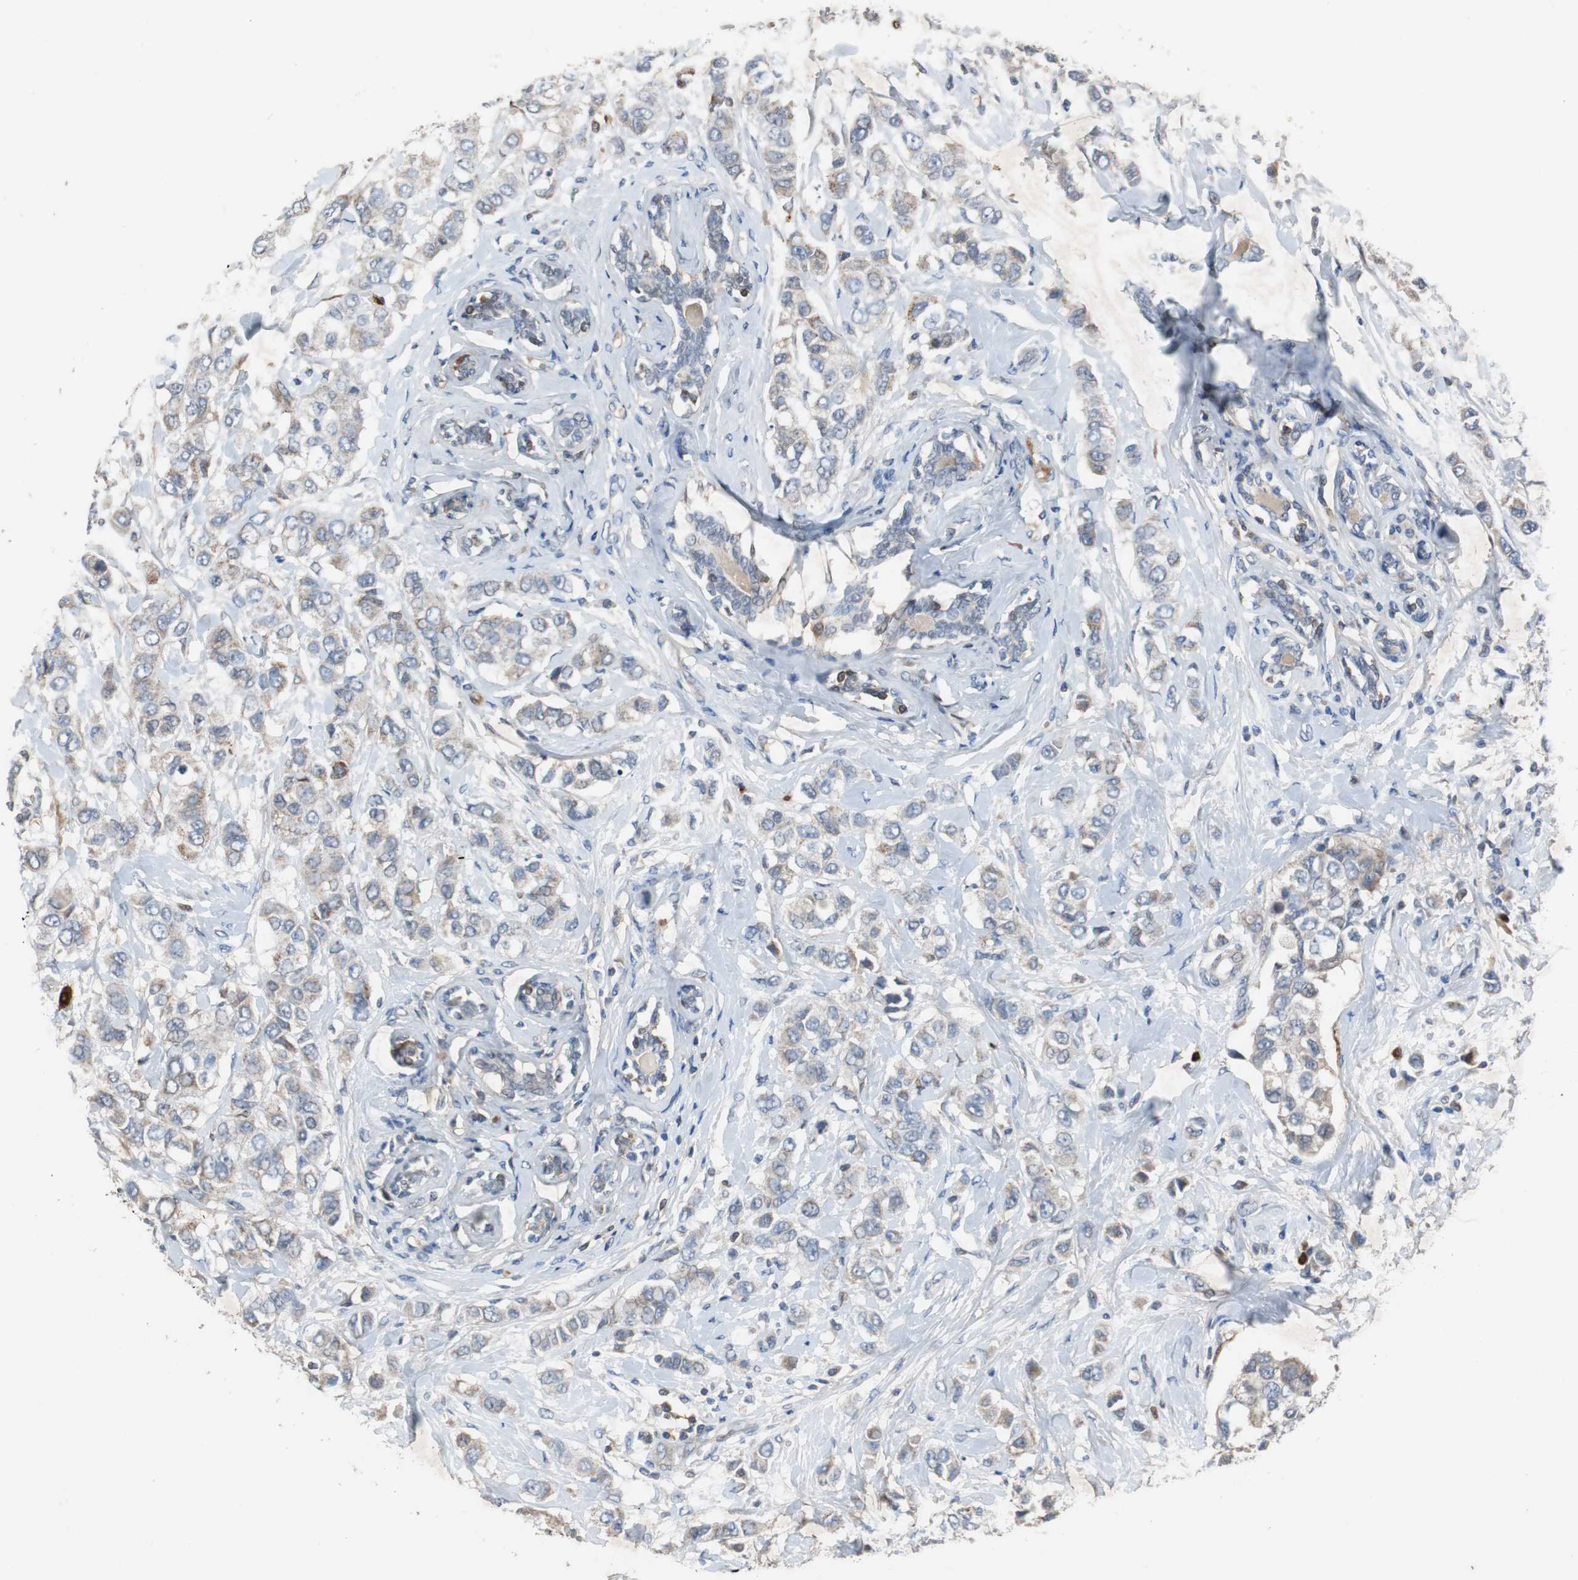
{"staining": {"intensity": "weak", "quantity": "25%-75%", "location": "cytoplasmic/membranous"}, "tissue": "breast cancer", "cell_type": "Tumor cells", "image_type": "cancer", "snomed": [{"axis": "morphology", "description": "Duct carcinoma"}, {"axis": "topography", "description": "Breast"}], "caption": "Breast cancer (intraductal carcinoma) stained with a brown dye demonstrates weak cytoplasmic/membranous positive positivity in about 25%-75% of tumor cells.", "gene": "CALB2", "patient": {"sex": "female", "age": 50}}